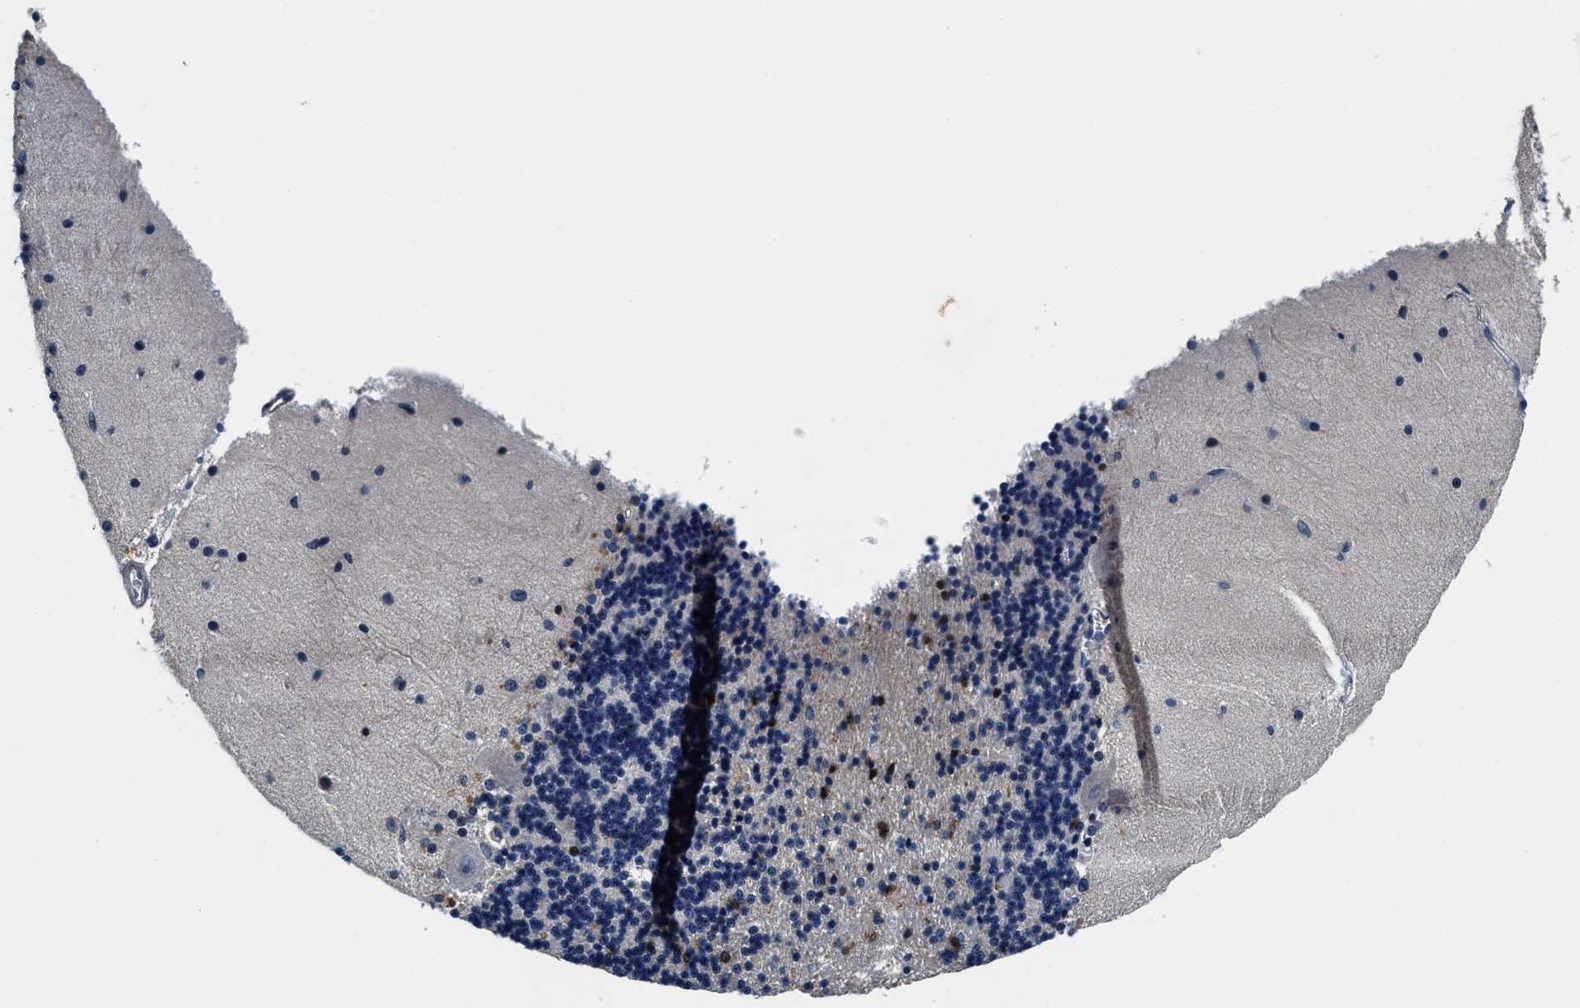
{"staining": {"intensity": "negative", "quantity": "none", "location": "none"}, "tissue": "cerebellum", "cell_type": "Cells in granular layer", "image_type": "normal", "snomed": [{"axis": "morphology", "description": "Normal tissue, NOS"}, {"axis": "topography", "description": "Cerebellum"}], "caption": "Immunohistochemical staining of normal cerebellum exhibits no significant staining in cells in granular layer.", "gene": "ANKIB1", "patient": {"sex": "female", "age": 54}}